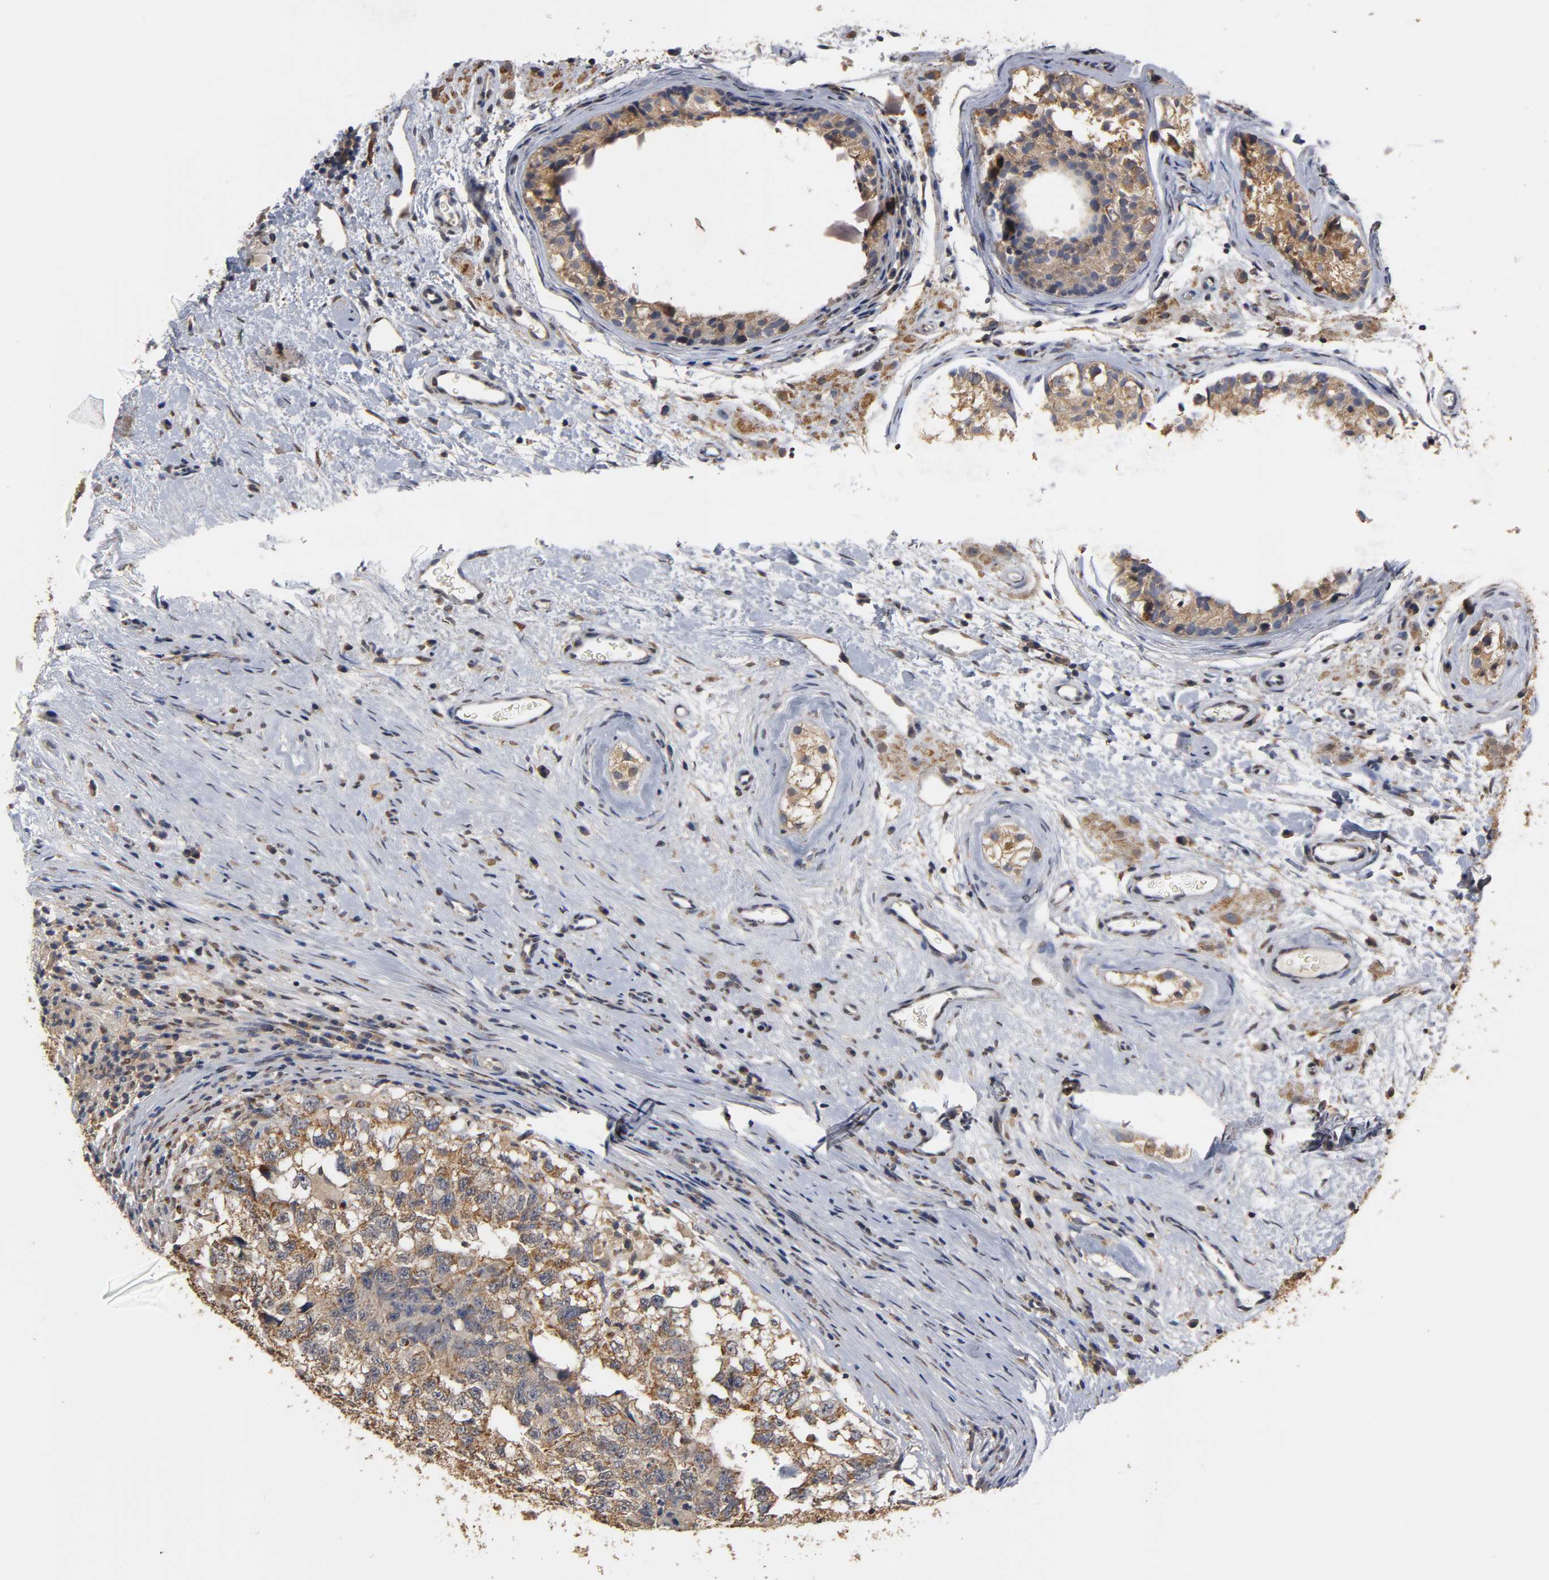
{"staining": {"intensity": "moderate", "quantity": ">75%", "location": "cytoplasmic/membranous"}, "tissue": "testis cancer", "cell_type": "Tumor cells", "image_type": "cancer", "snomed": [{"axis": "morphology", "description": "Carcinoma, Embryonal, NOS"}, {"axis": "topography", "description": "Testis"}], "caption": "This photomicrograph reveals immunohistochemistry (IHC) staining of human embryonal carcinoma (testis), with medium moderate cytoplasmic/membranous positivity in about >75% of tumor cells.", "gene": "PKN1", "patient": {"sex": "male", "age": 21}}